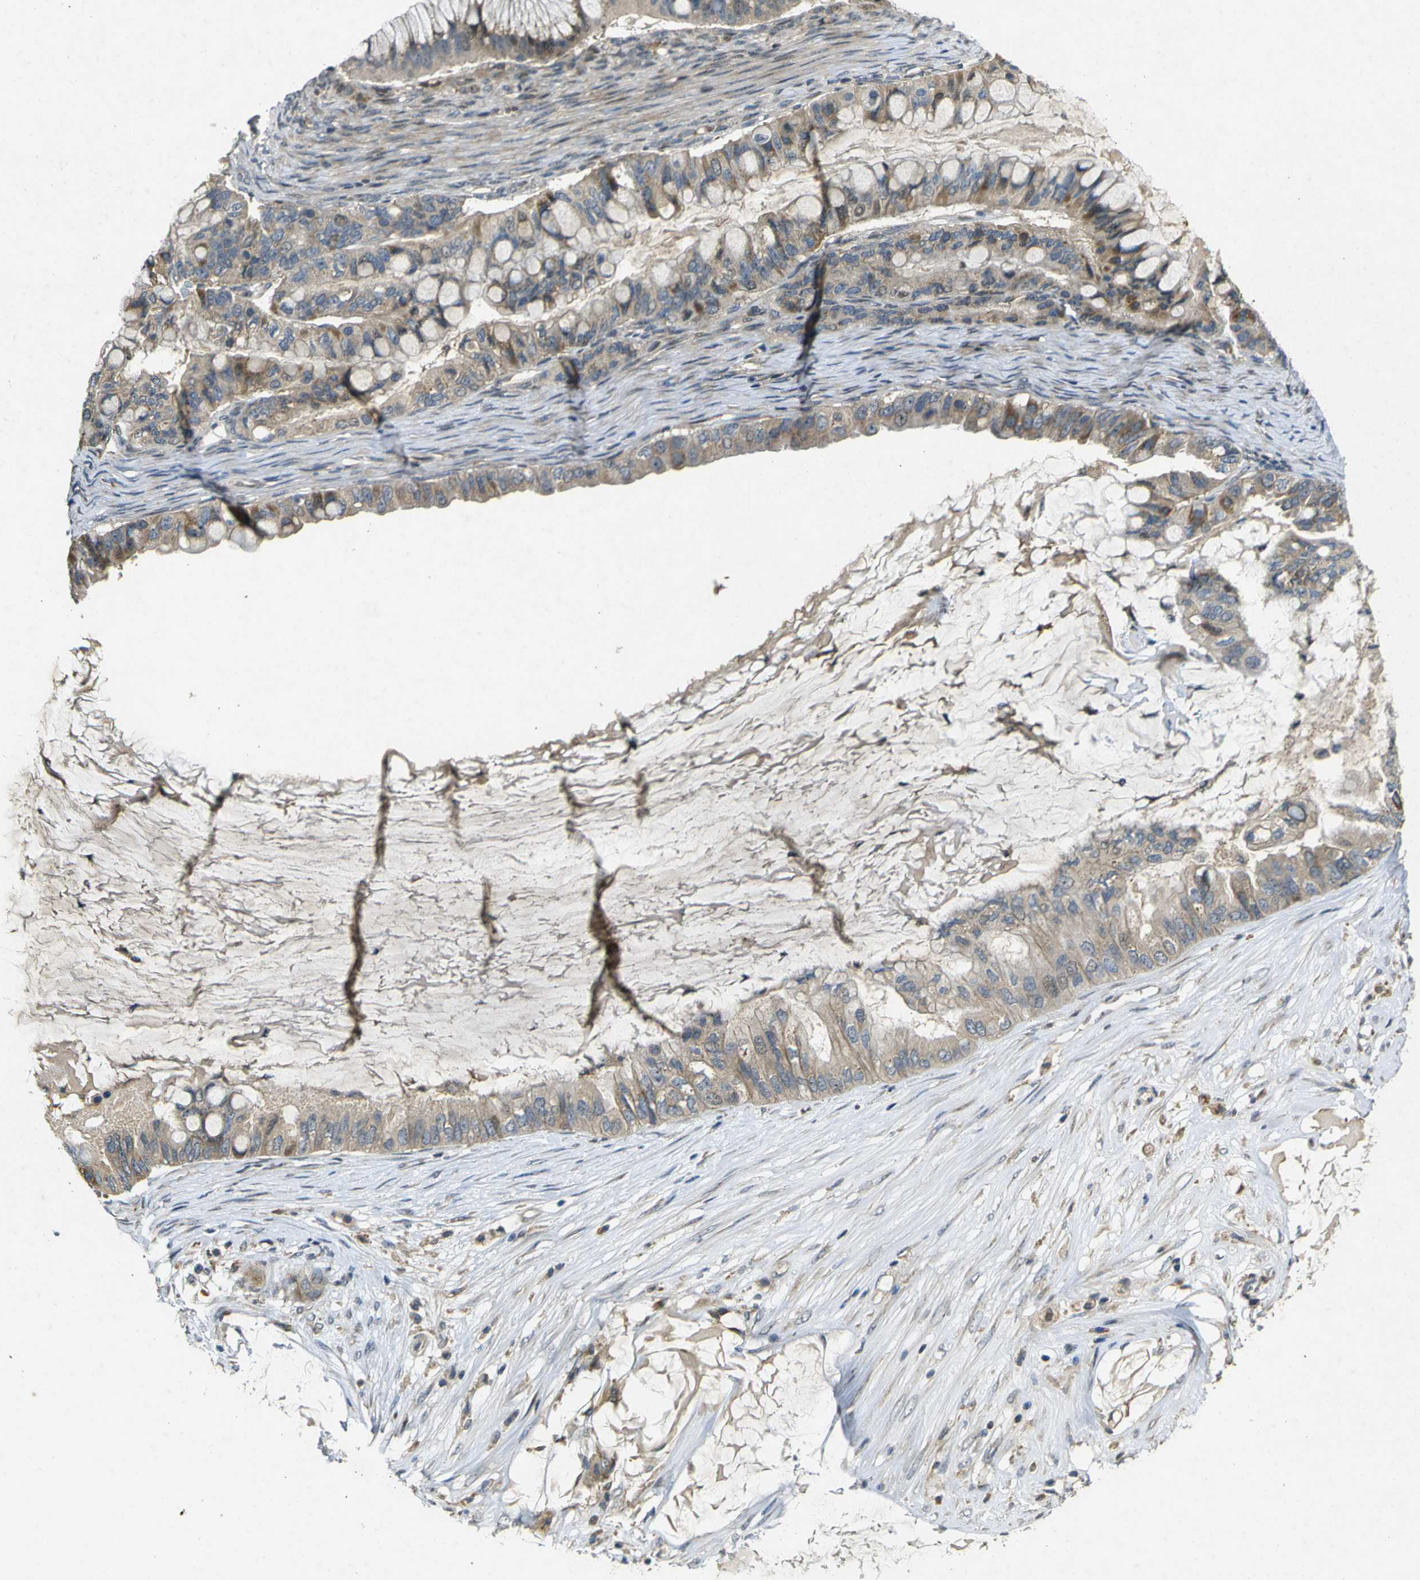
{"staining": {"intensity": "weak", "quantity": ">75%", "location": "cytoplasmic/membranous"}, "tissue": "ovarian cancer", "cell_type": "Tumor cells", "image_type": "cancer", "snomed": [{"axis": "morphology", "description": "Cystadenocarcinoma, mucinous, NOS"}, {"axis": "topography", "description": "Ovary"}], "caption": "This histopathology image exhibits IHC staining of ovarian cancer, with low weak cytoplasmic/membranous staining in approximately >75% of tumor cells.", "gene": "MAGI2", "patient": {"sex": "female", "age": 80}}